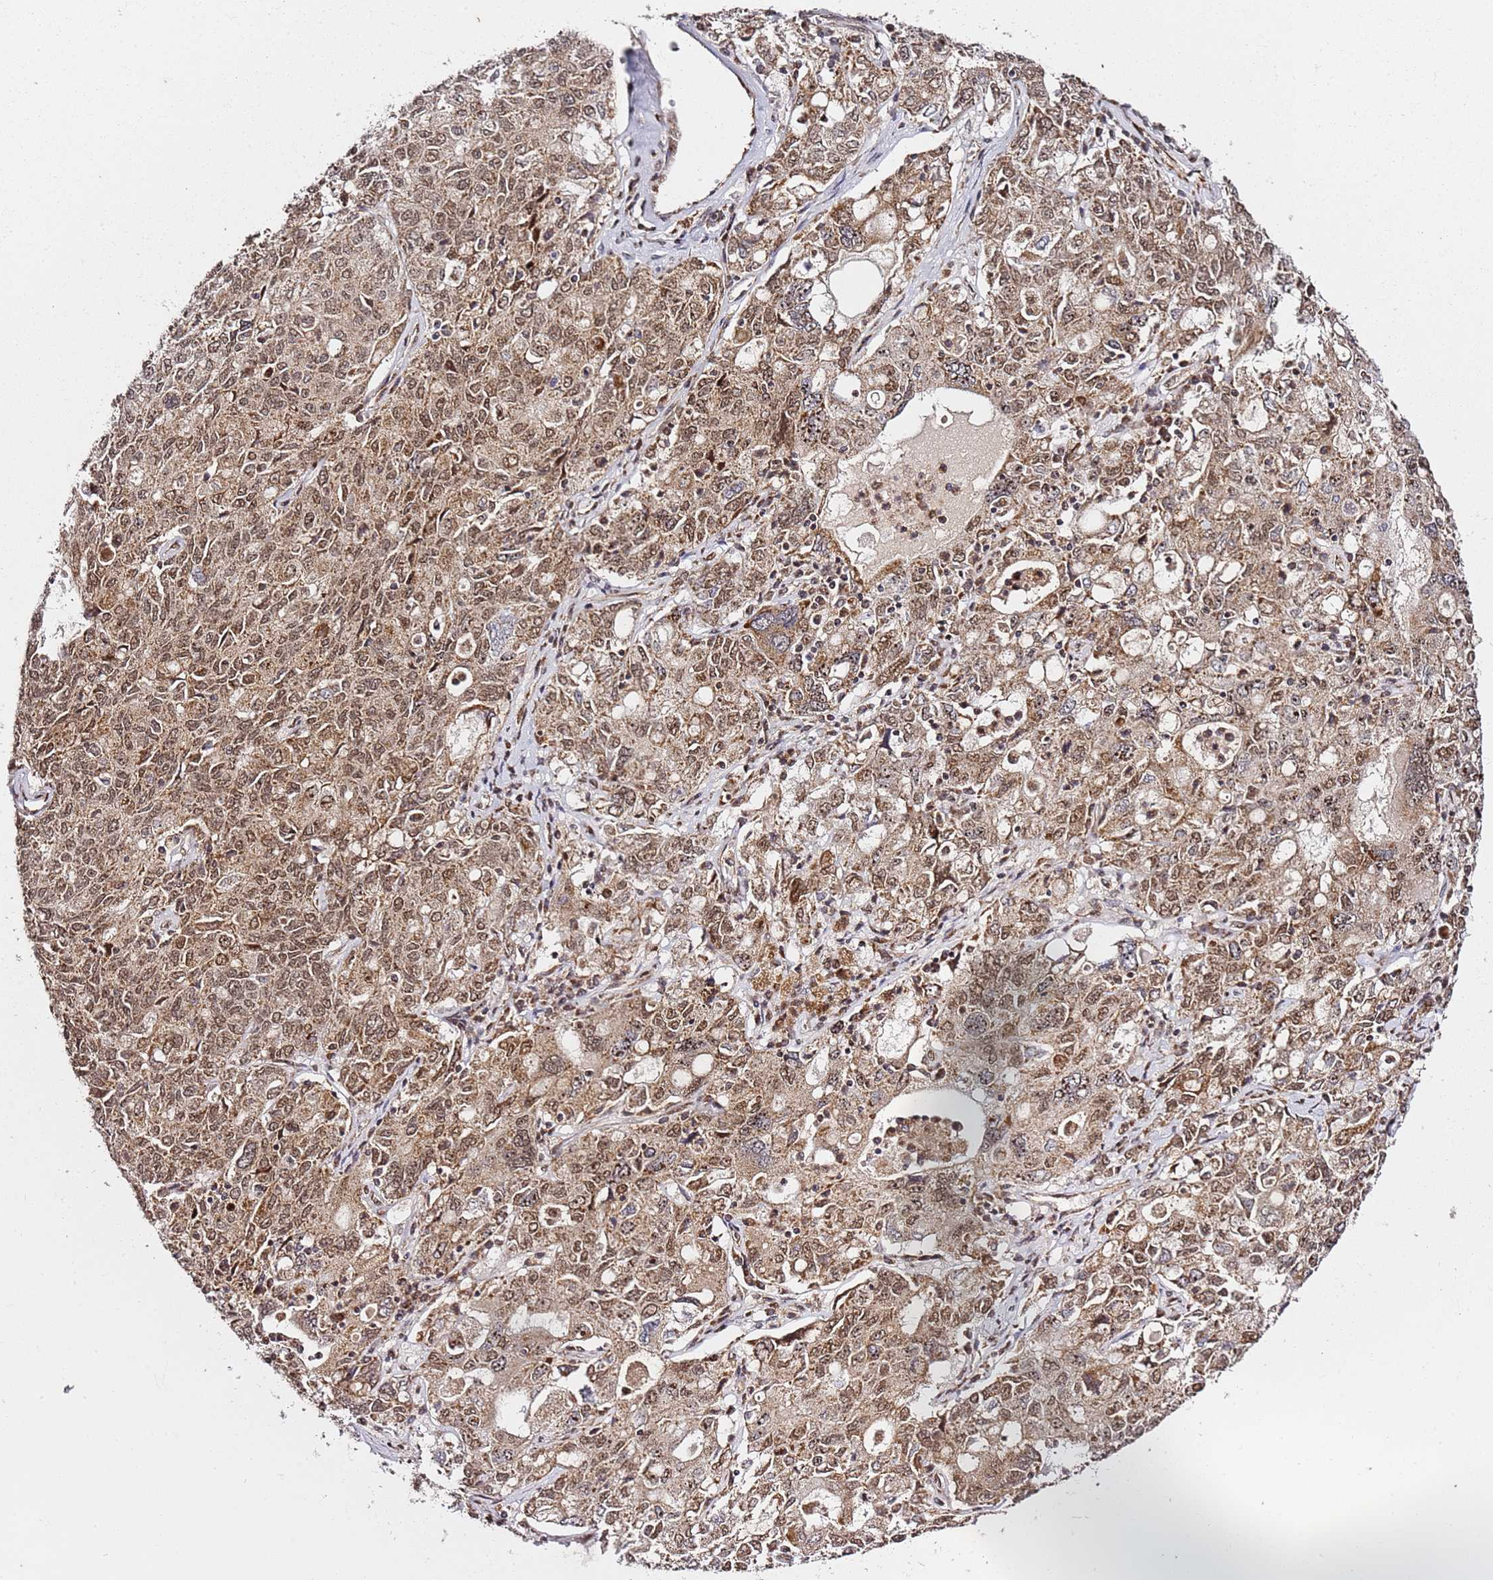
{"staining": {"intensity": "moderate", "quantity": ">75%", "location": "cytoplasmic/membranous,nuclear"}, "tissue": "ovarian cancer", "cell_type": "Tumor cells", "image_type": "cancer", "snomed": [{"axis": "morphology", "description": "Carcinoma, endometroid"}, {"axis": "topography", "description": "Ovary"}], "caption": "A histopathology image of ovarian cancer (endometroid carcinoma) stained for a protein shows moderate cytoplasmic/membranous and nuclear brown staining in tumor cells. Using DAB (brown) and hematoxylin (blue) stains, captured at high magnification using brightfield microscopy.", "gene": "TP53AIP1", "patient": {"sex": "female", "age": 62}}